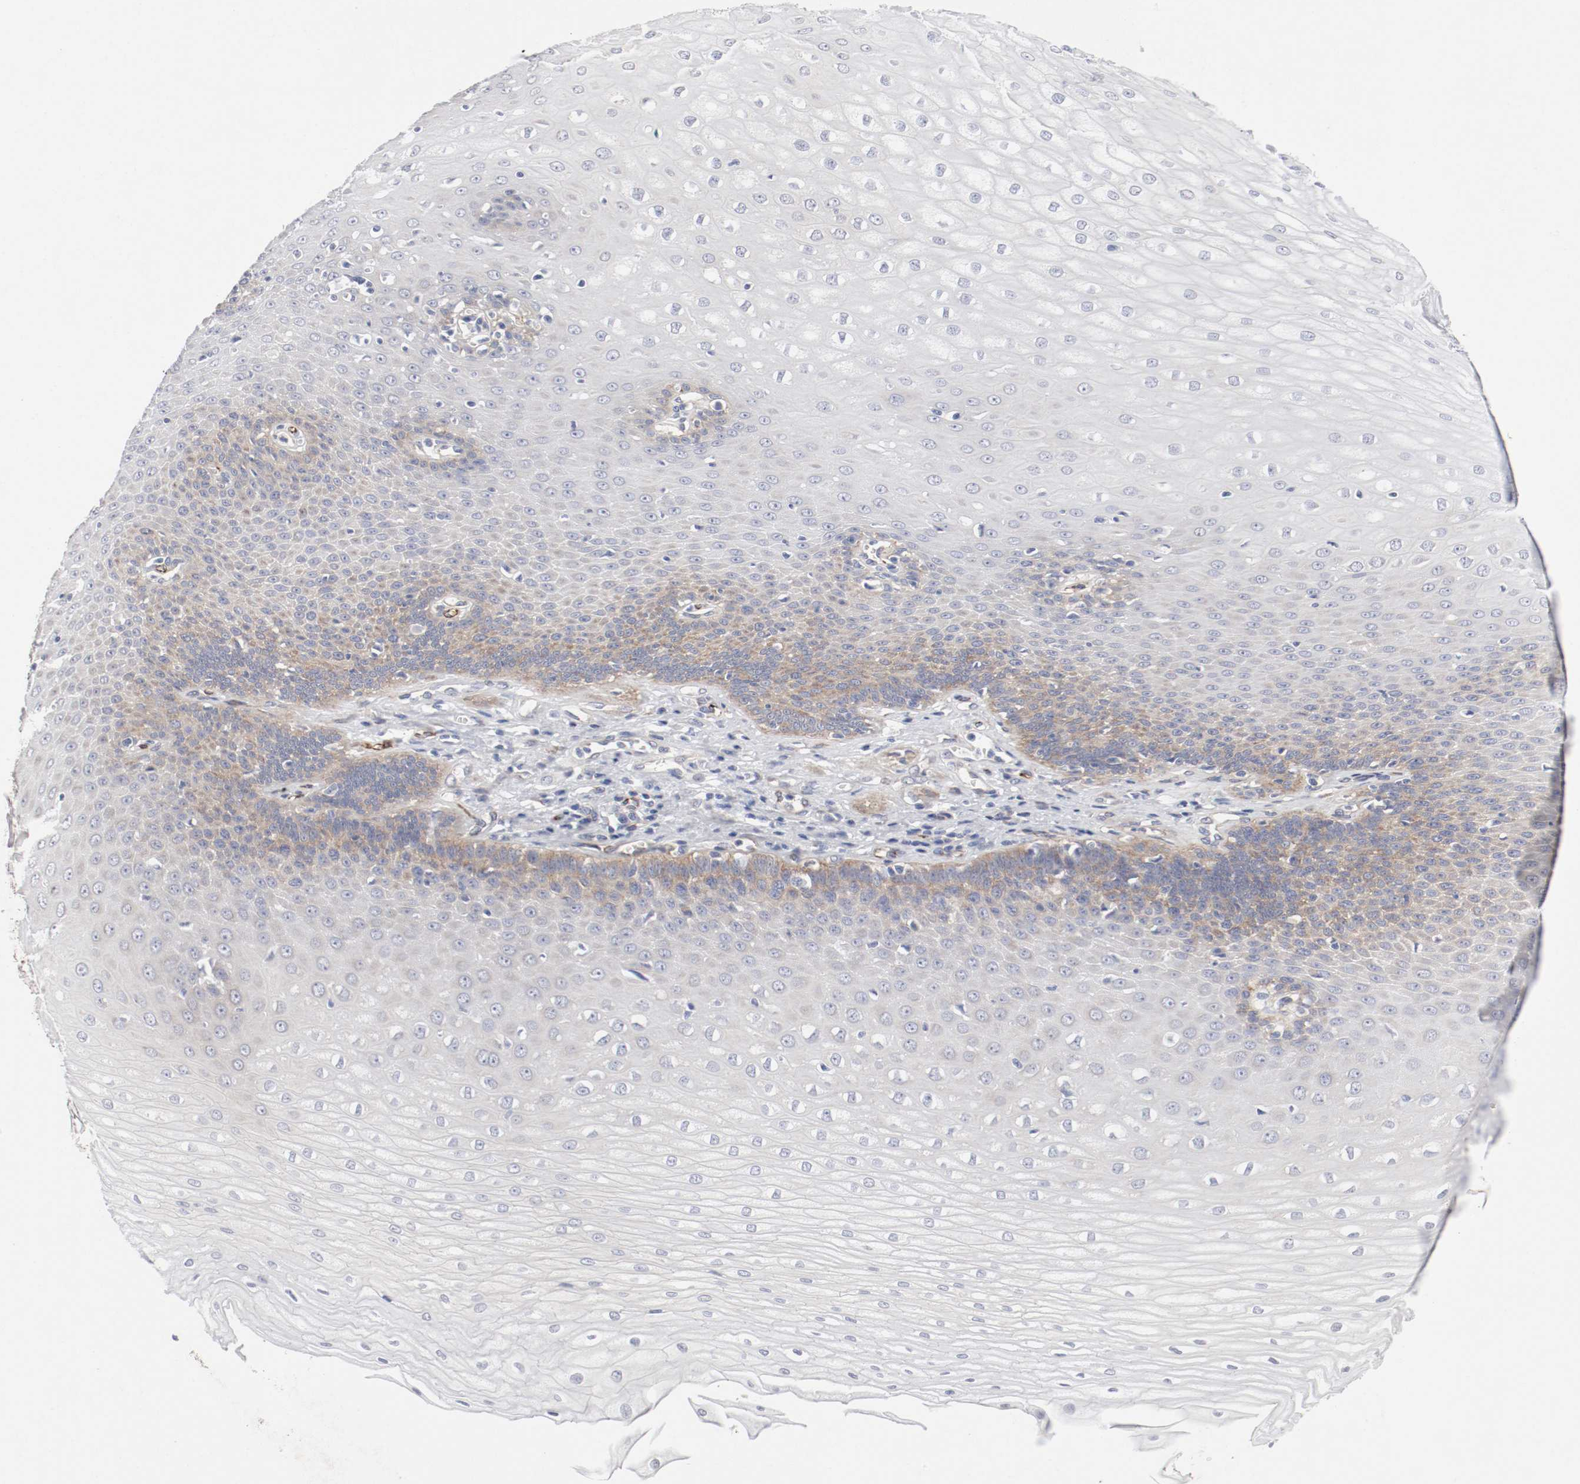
{"staining": {"intensity": "moderate", "quantity": "<25%", "location": "cytoplasmic/membranous"}, "tissue": "esophagus", "cell_type": "Squamous epithelial cells", "image_type": "normal", "snomed": [{"axis": "morphology", "description": "Normal tissue, NOS"}, {"axis": "morphology", "description": "Squamous cell carcinoma, NOS"}, {"axis": "topography", "description": "Esophagus"}], "caption": "Protein staining of unremarkable esophagus exhibits moderate cytoplasmic/membranous staining in approximately <25% of squamous epithelial cells. The protein is shown in brown color, while the nuclei are stained blue.", "gene": "GIT1", "patient": {"sex": "male", "age": 65}}